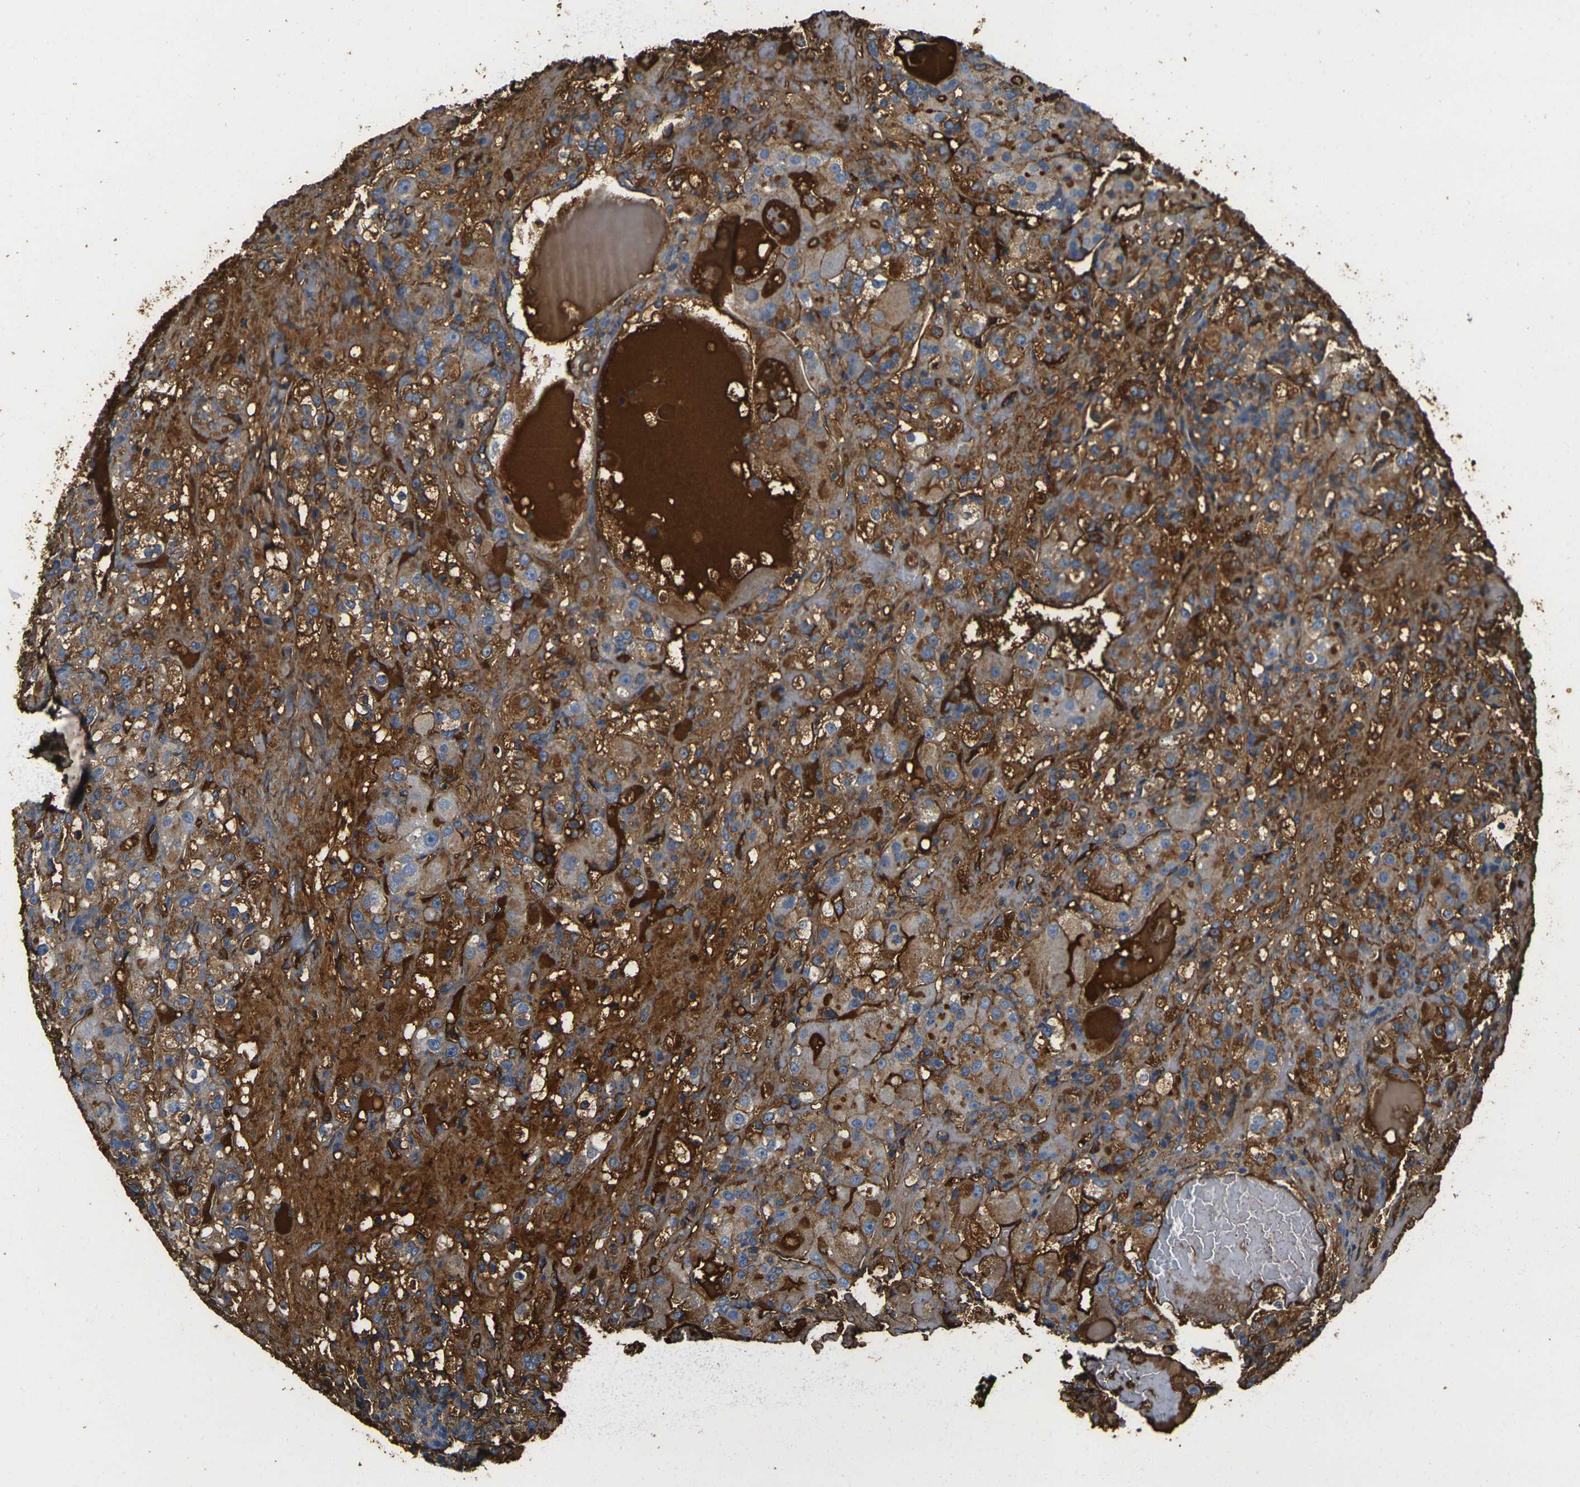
{"staining": {"intensity": "moderate", "quantity": ">75%", "location": "cytoplasmic/membranous"}, "tissue": "renal cancer", "cell_type": "Tumor cells", "image_type": "cancer", "snomed": [{"axis": "morphology", "description": "Normal tissue, NOS"}, {"axis": "morphology", "description": "Adenocarcinoma, NOS"}, {"axis": "topography", "description": "Kidney"}], "caption": "An immunohistochemistry photomicrograph of neoplastic tissue is shown. Protein staining in brown shows moderate cytoplasmic/membranous positivity in renal adenocarcinoma within tumor cells. (DAB = brown stain, brightfield microscopy at high magnification).", "gene": "PLCD1", "patient": {"sex": "male", "age": 61}}